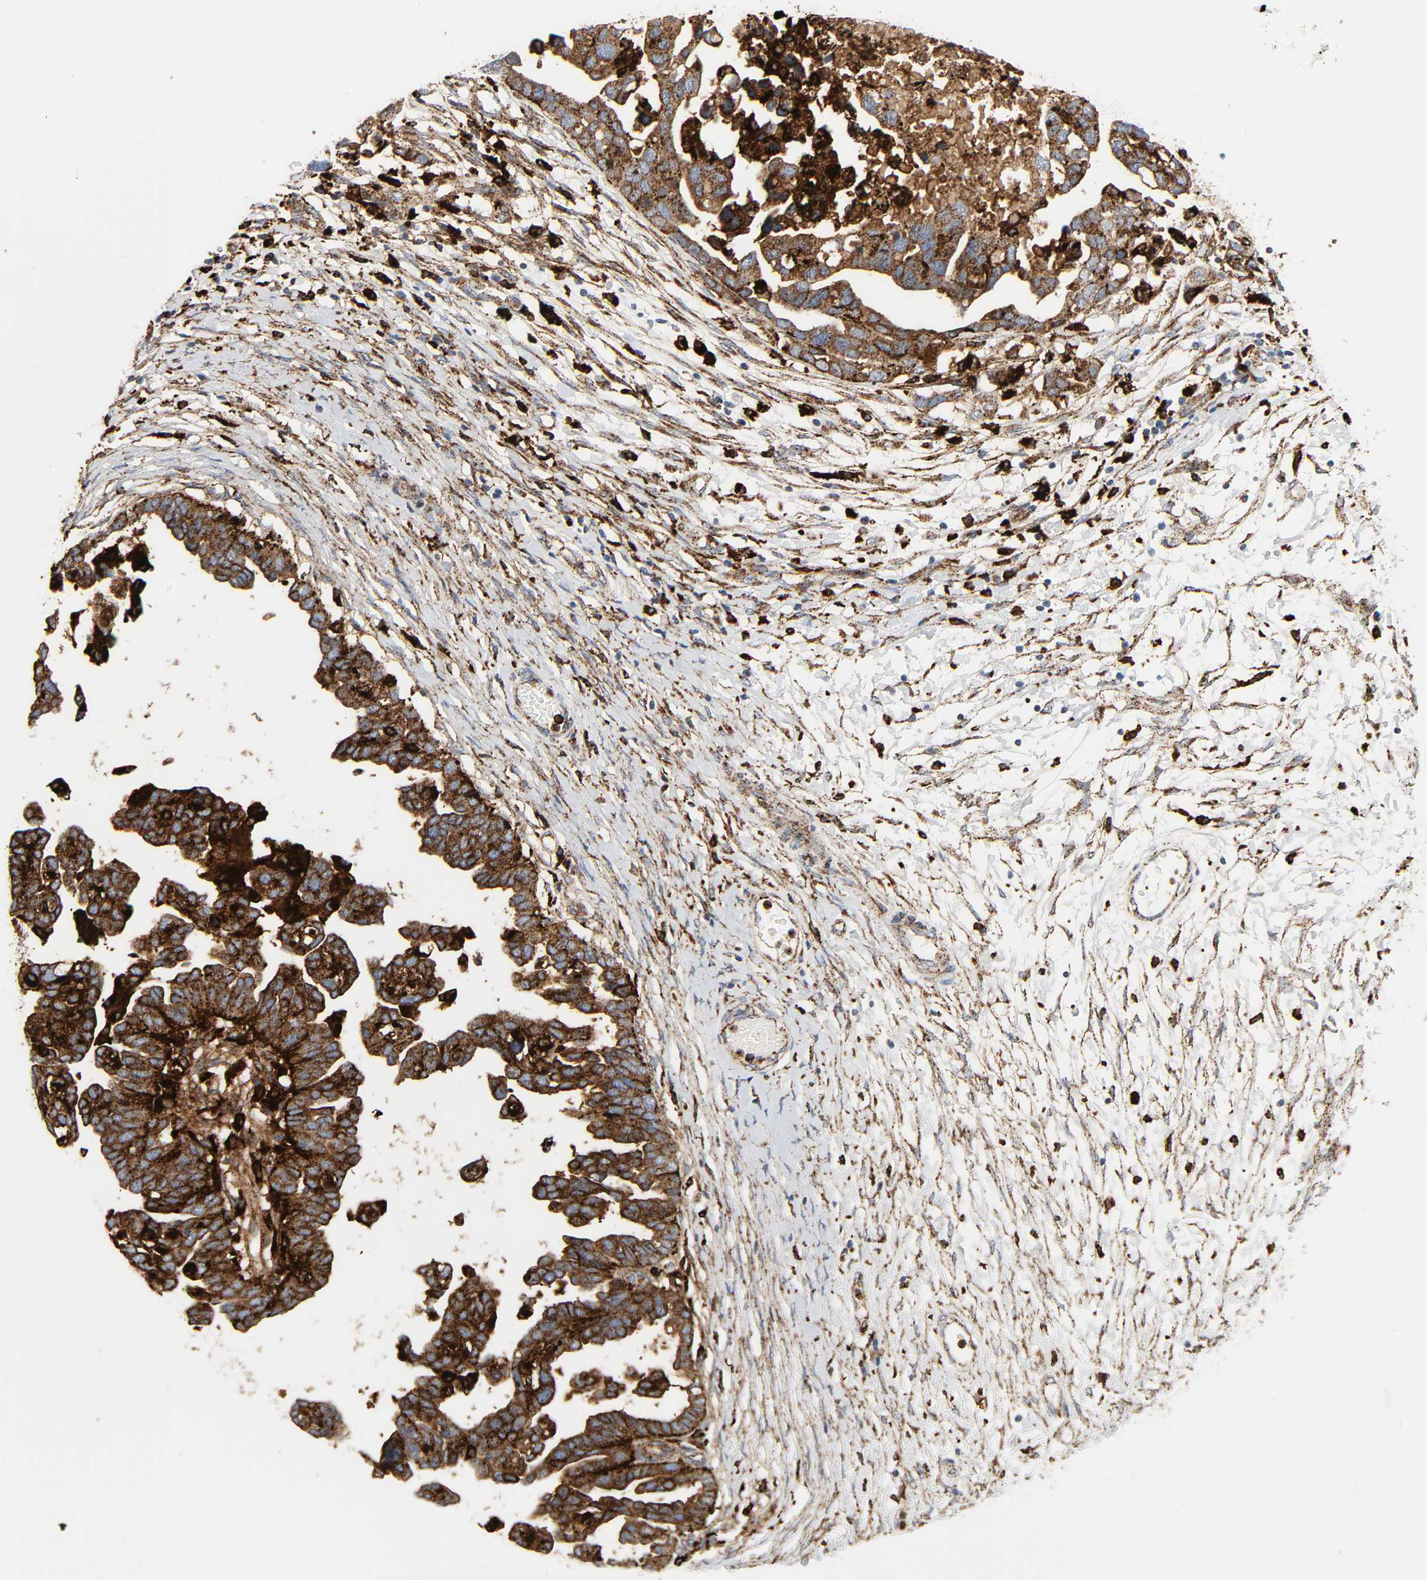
{"staining": {"intensity": "strong", "quantity": ">75%", "location": "cytoplasmic/membranous"}, "tissue": "ovarian cancer", "cell_type": "Tumor cells", "image_type": "cancer", "snomed": [{"axis": "morphology", "description": "Cystadenocarcinoma, serous, NOS"}, {"axis": "topography", "description": "Ovary"}], "caption": "IHC of human ovarian serous cystadenocarcinoma demonstrates high levels of strong cytoplasmic/membranous expression in approximately >75% of tumor cells. Using DAB (brown) and hematoxylin (blue) stains, captured at high magnification using brightfield microscopy.", "gene": "PSAP", "patient": {"sex": "female", "age": 54}}